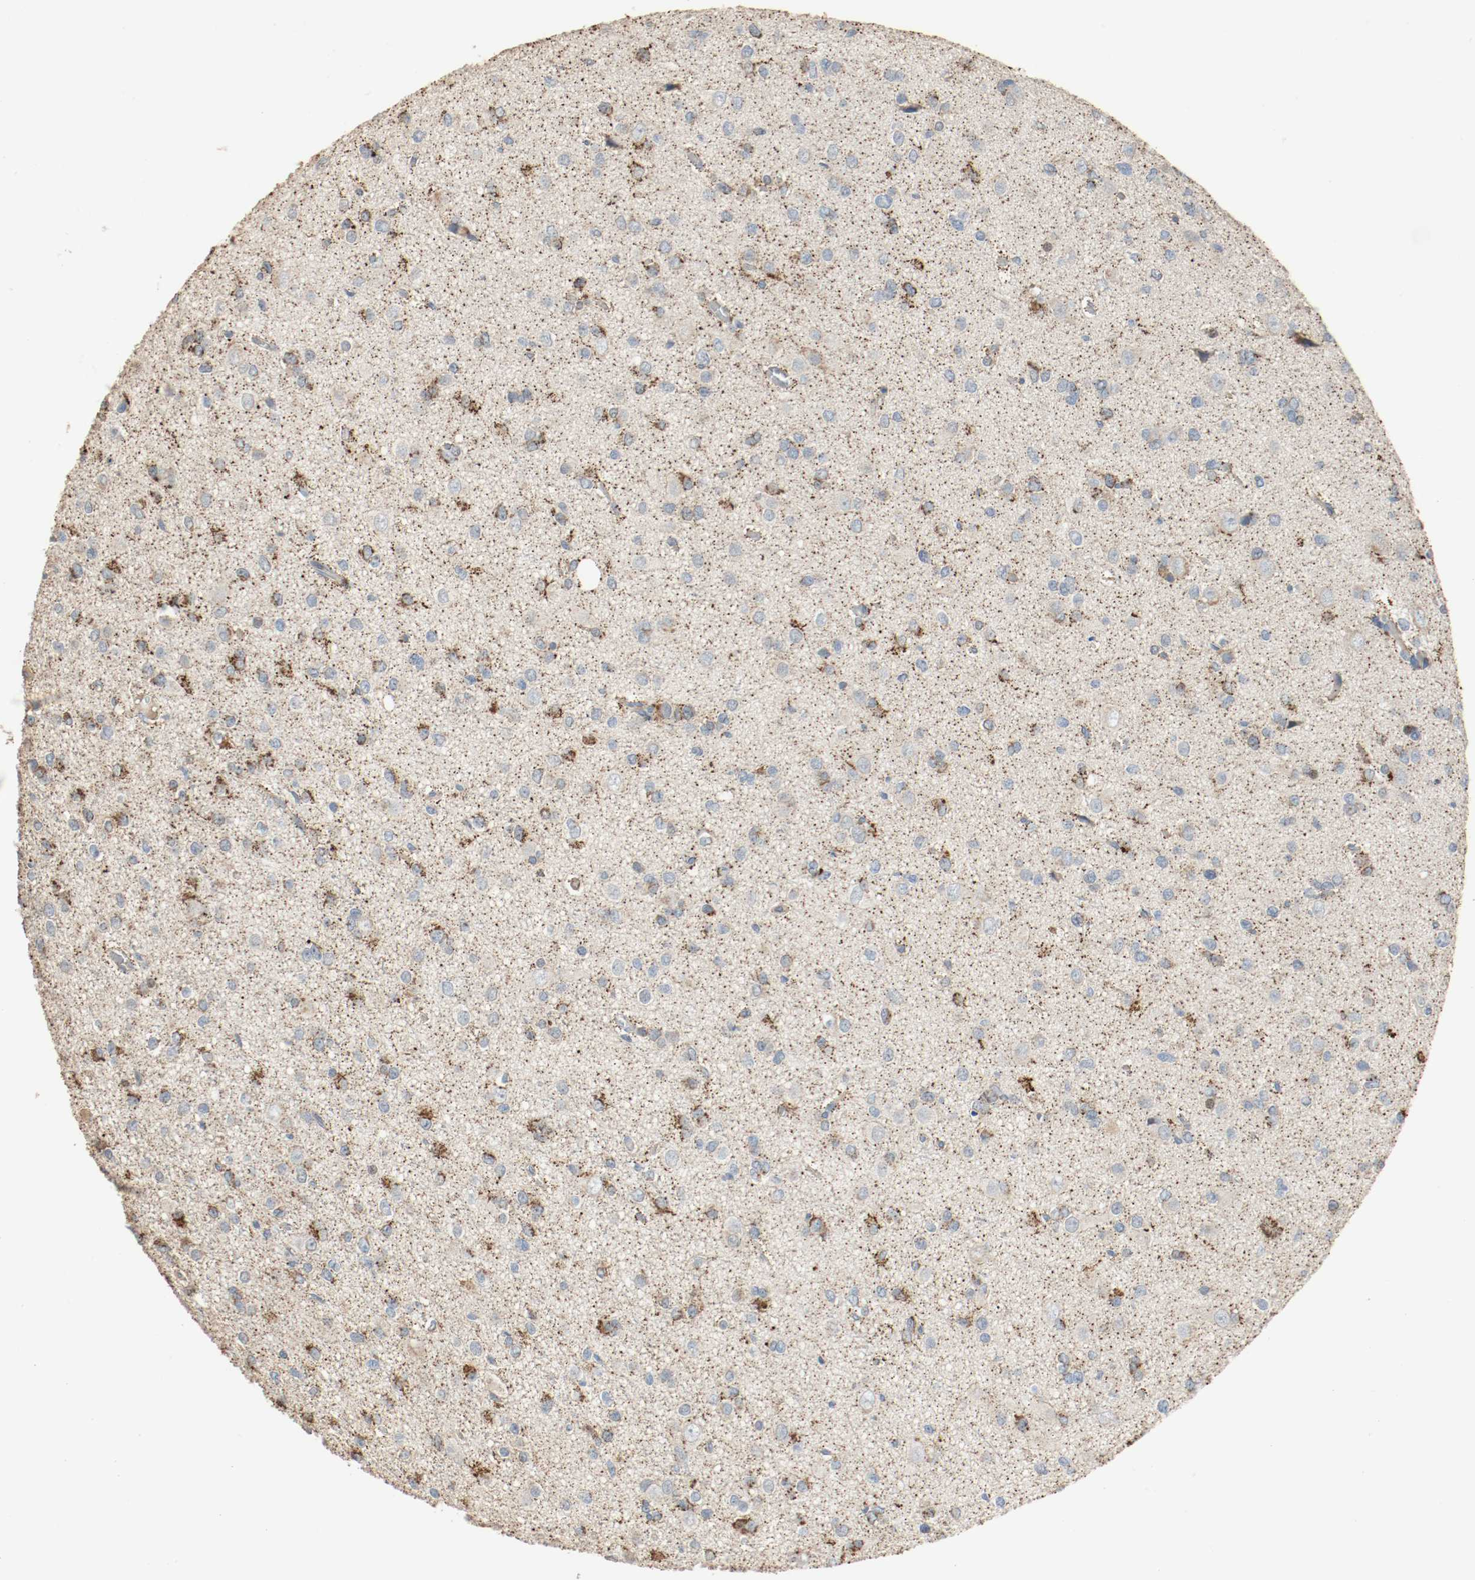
{"staining": {"intensity": "strong", "quantity": ">75%", "location": "cytoplasmic/membranous"}, "tissue": "glioma", "cell_type": "Tumor cells", "image_type": "cancer", "snomed": [{"axis": "morphology", "description": "Glioma, malignant, Low grade"}, {"axis": "topography", "description": "Brain"}], "caption": "Human glioma stained with a brown dye exhibits strong cytoplasmic/membranous positive positivity in about >75% of tumor cells.", "gene": "ALDH4A1", "patient": {"sex": "male", "age": 42}}